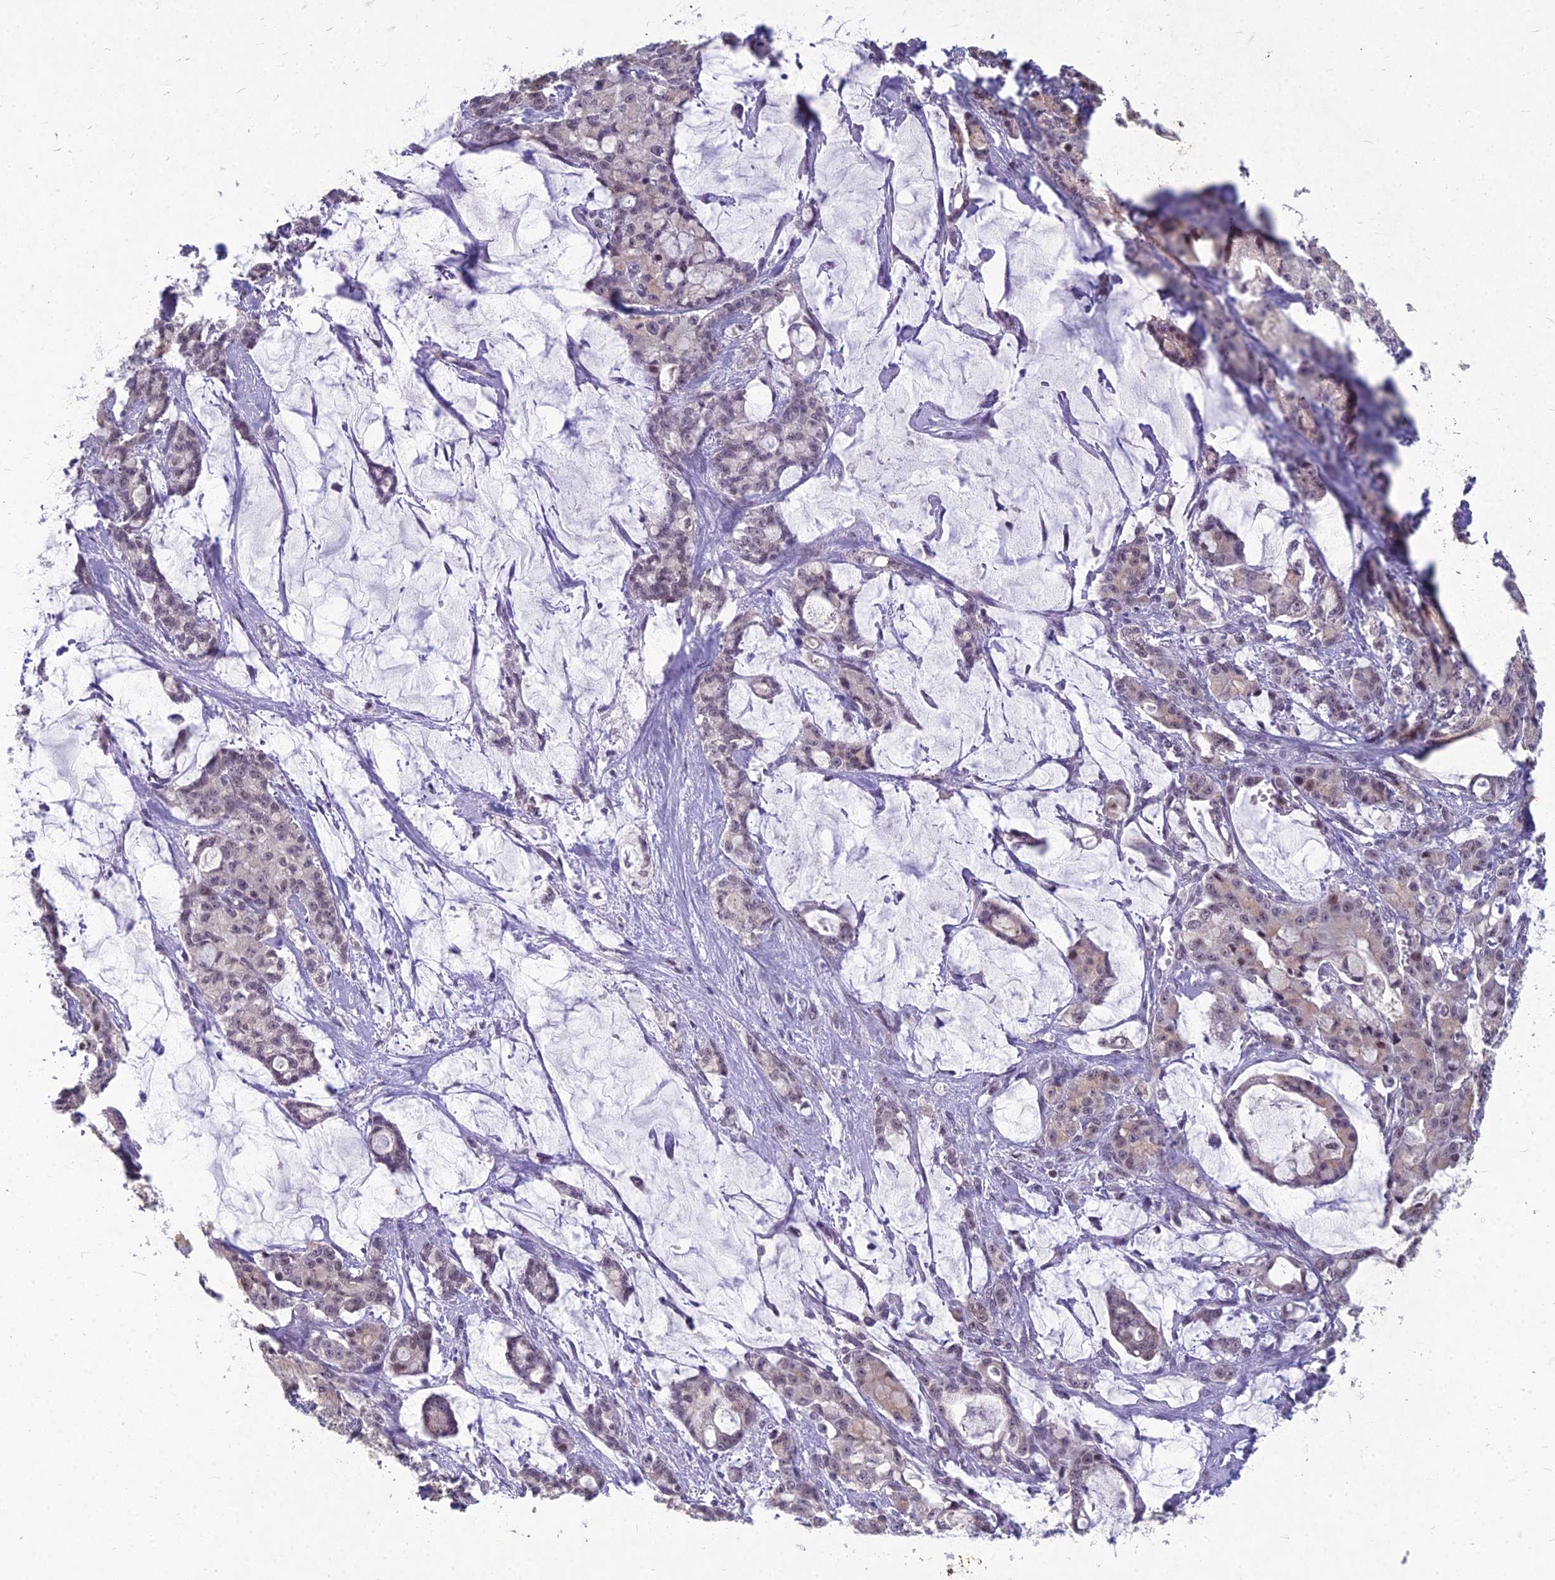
{"staining": {"intensity": "moderate", "quantity": "<25%", "location": "nuclear"}, "tissue": "pancreatic cancer", "cell_type": "Tumor cells", "image_type": "cancer", "snomed": [{"axis": "morphology", "description": "Adenocarcinoma, NOS"}, {"axis": "topography", "description": "Pancreas"}], "caption": "IHC image of human pancreatic cancer (adenocarcinoma) stained for a protein (brown), which exhibits low levels of moderate nuclear expression in about <25% of tumor cells.", "gene": "KAT7", "patient": {"sex": "female", "age": 73}}